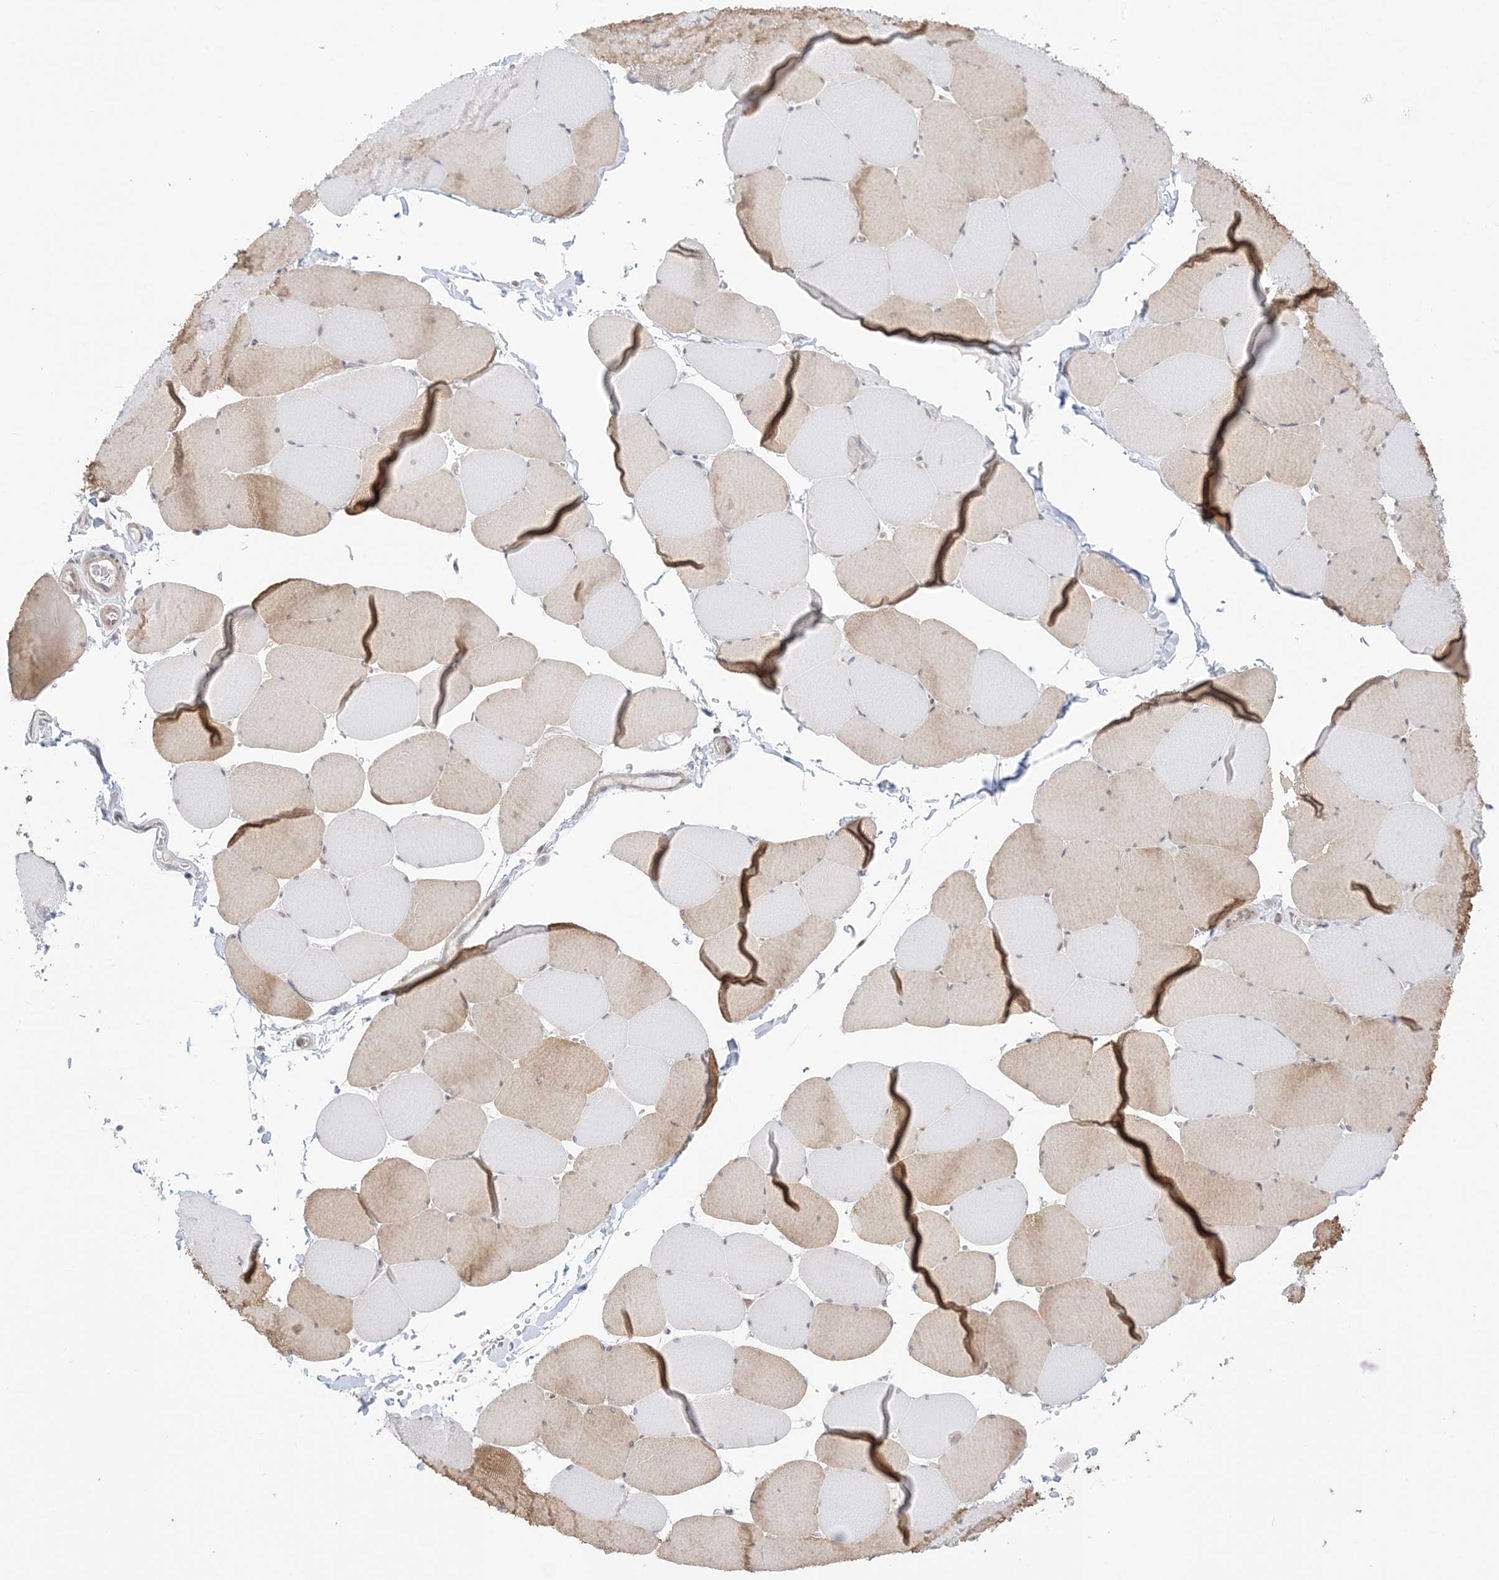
{"staining": {"intensity": "moderate", "quantity": "25%-75%", "location": "cytoplasmic/membranous,nuclear"}, "tissue": "skeletal muscle", "cell_type": "Myocytes", "image_type": "normal", "snomed": [{"axis": "morphology", "description": "Normal tissue, NOS"}, {"axis": "topography", "description": "Skeletal muscle"}, {"axis": "topography", "description": "Head-Neck"}], "caption": "An image showing moderate cytoplasmic/membranous,nuclear positivity in approximately 25%-75% of myocytes in benign skeletal muscle, as visualized by brown immunohistochemical staining.", "gene": "UBE2E2", "patient": {"sex": "male", "age": 66}}